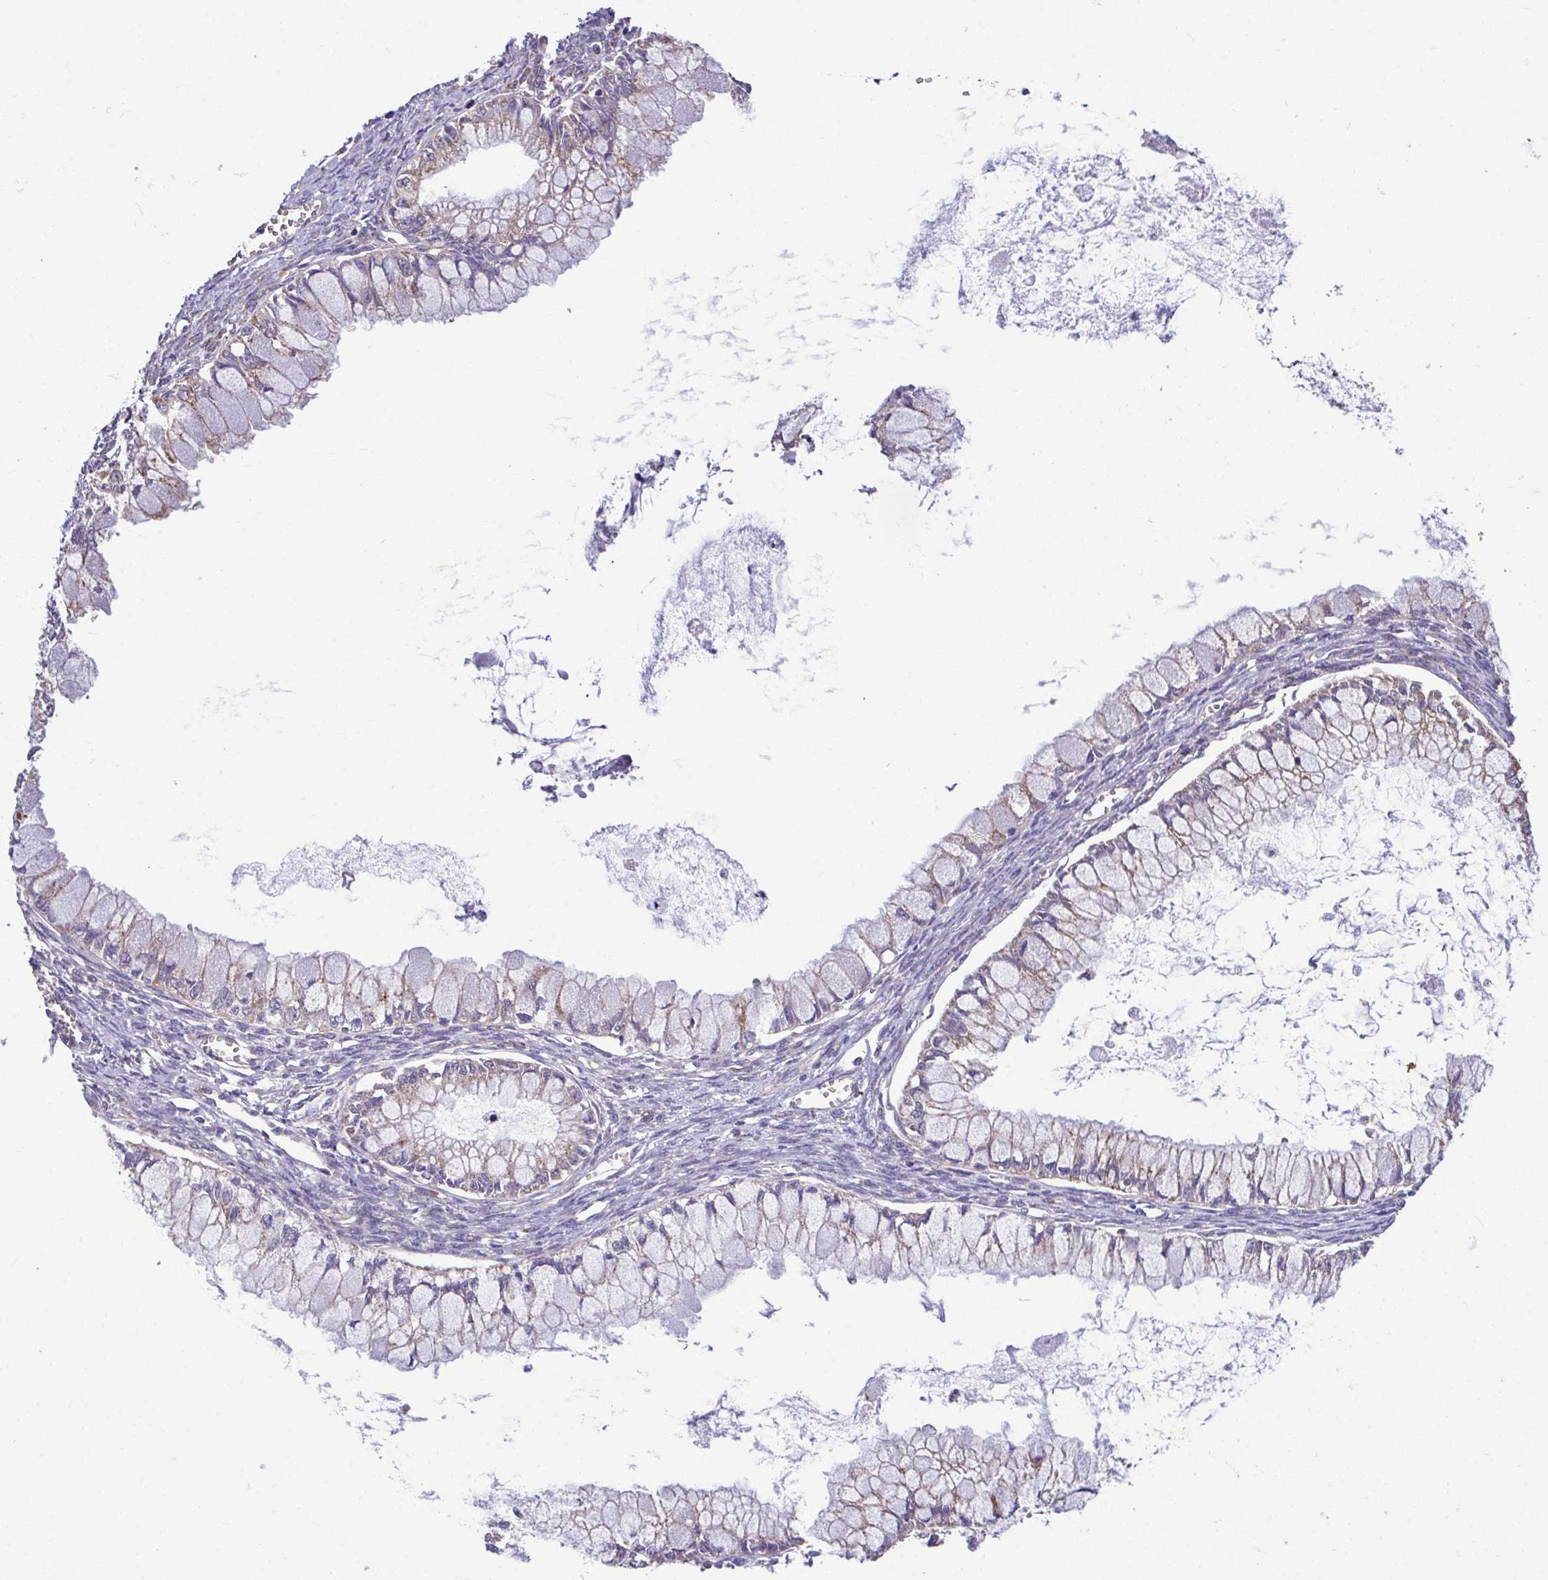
{"staining": {"intensity": "weak", "quantity": "25%-75%", "location": "cytoplasmic/membranous"}, "tissue": "ovarian cancer", "cell_type": "Tumor cells", "image_type": "cancer", "snomed": [{"axis": "morphology", "description": "Cystadenocarcinoma, mucinous, NOS"}, {"axis": "topography", "description": "Ovary"}], "caption": "About 25%-75% of tumor cells in human ovarian cancer (mucinous cystadenocarcinoma) reveal weak cytoplasmic/membranous protein staining as visualized by brown immunohistochemical staining.", "gene": "SARS2", "patient": {"sex": "female", "age": 34}}